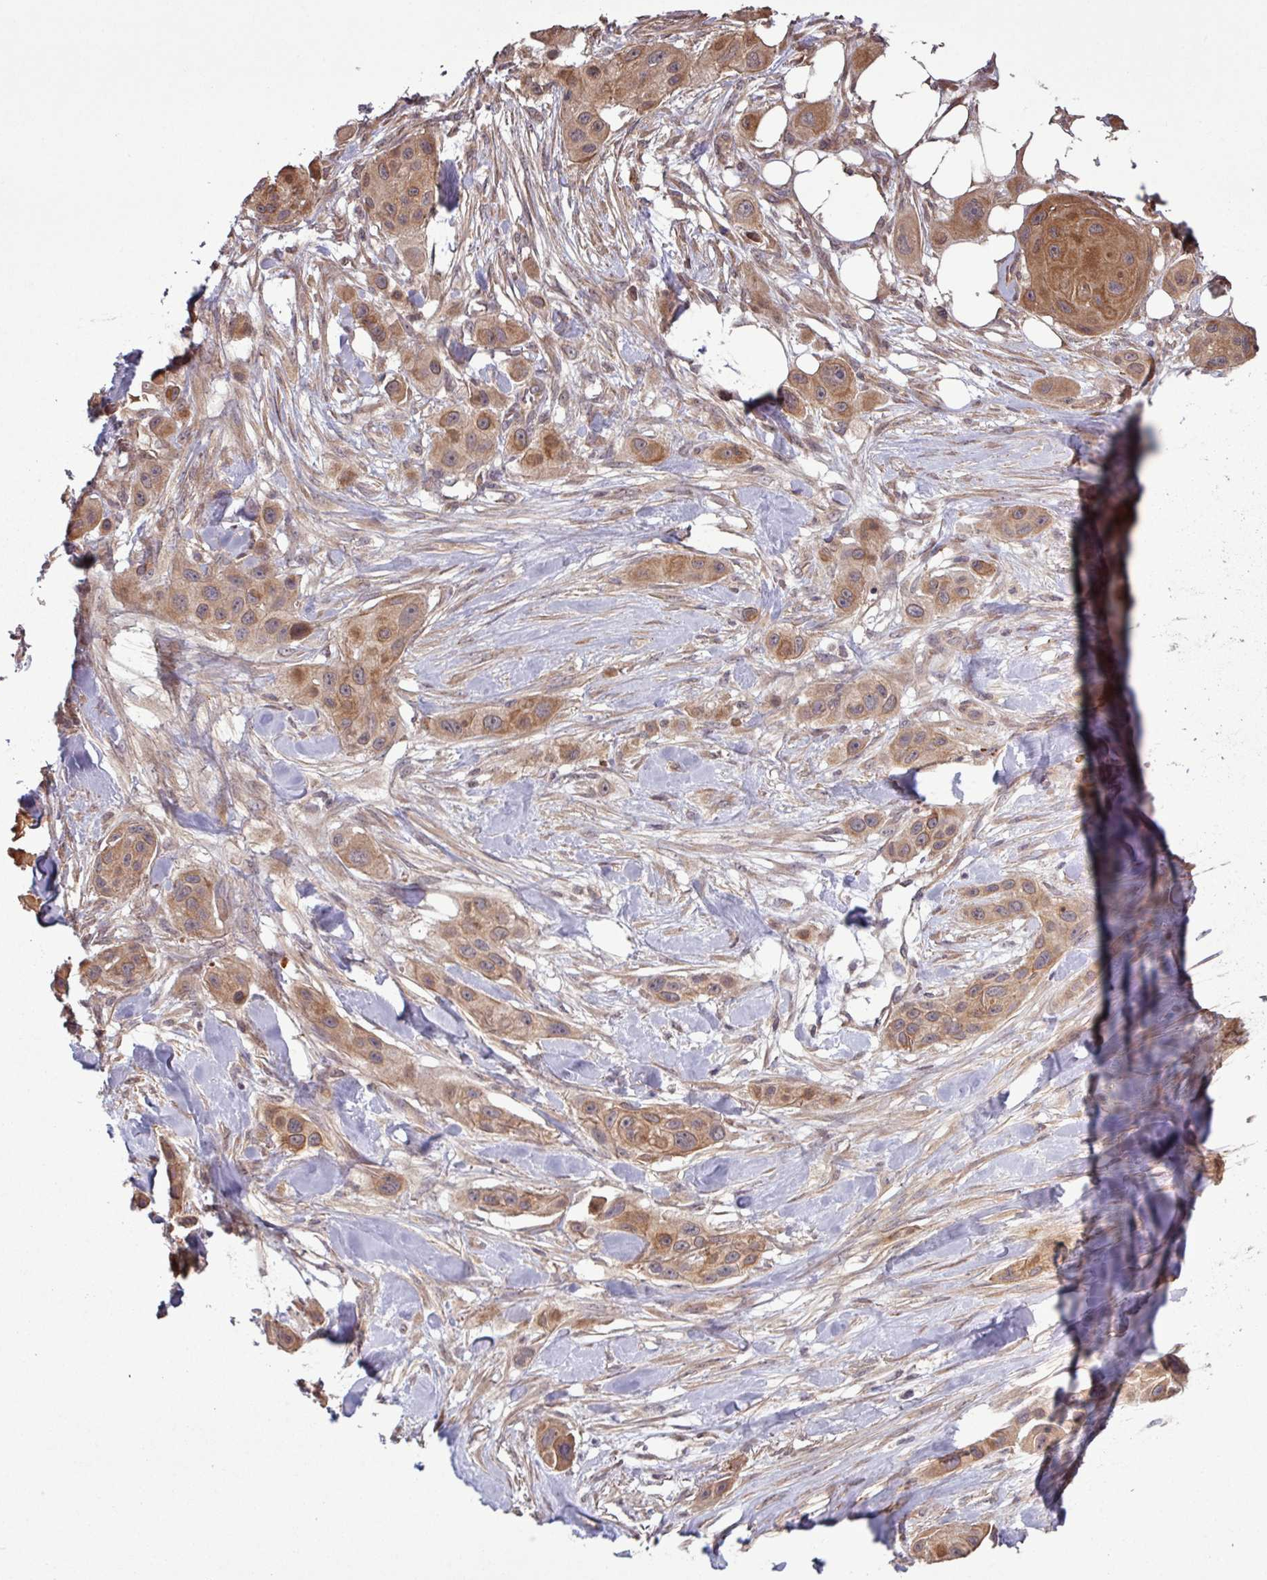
{"staining": {"intensity": "moderate", "quantity": ">75%", "location": "cytoplasmic/membranous"}, "tissue": "skin cancer", "cell_type": "Tumor cells", "image_type": "cancer", "snomed": [{"axis": "morphology", "description": "Squamous cell carcinoma, NOS"}, {"axis": "topography", "description": "Skin"}], "caption": "This photomicrograph reveals immunohistochemistry staining of human squamous cell carcinoma (skin), with medium moderate cytoplasmic/membranous positivity in about >75% of tumor cells.", "gene": "TRABD2A", "patient": {"sex": "male", "age": 63}}